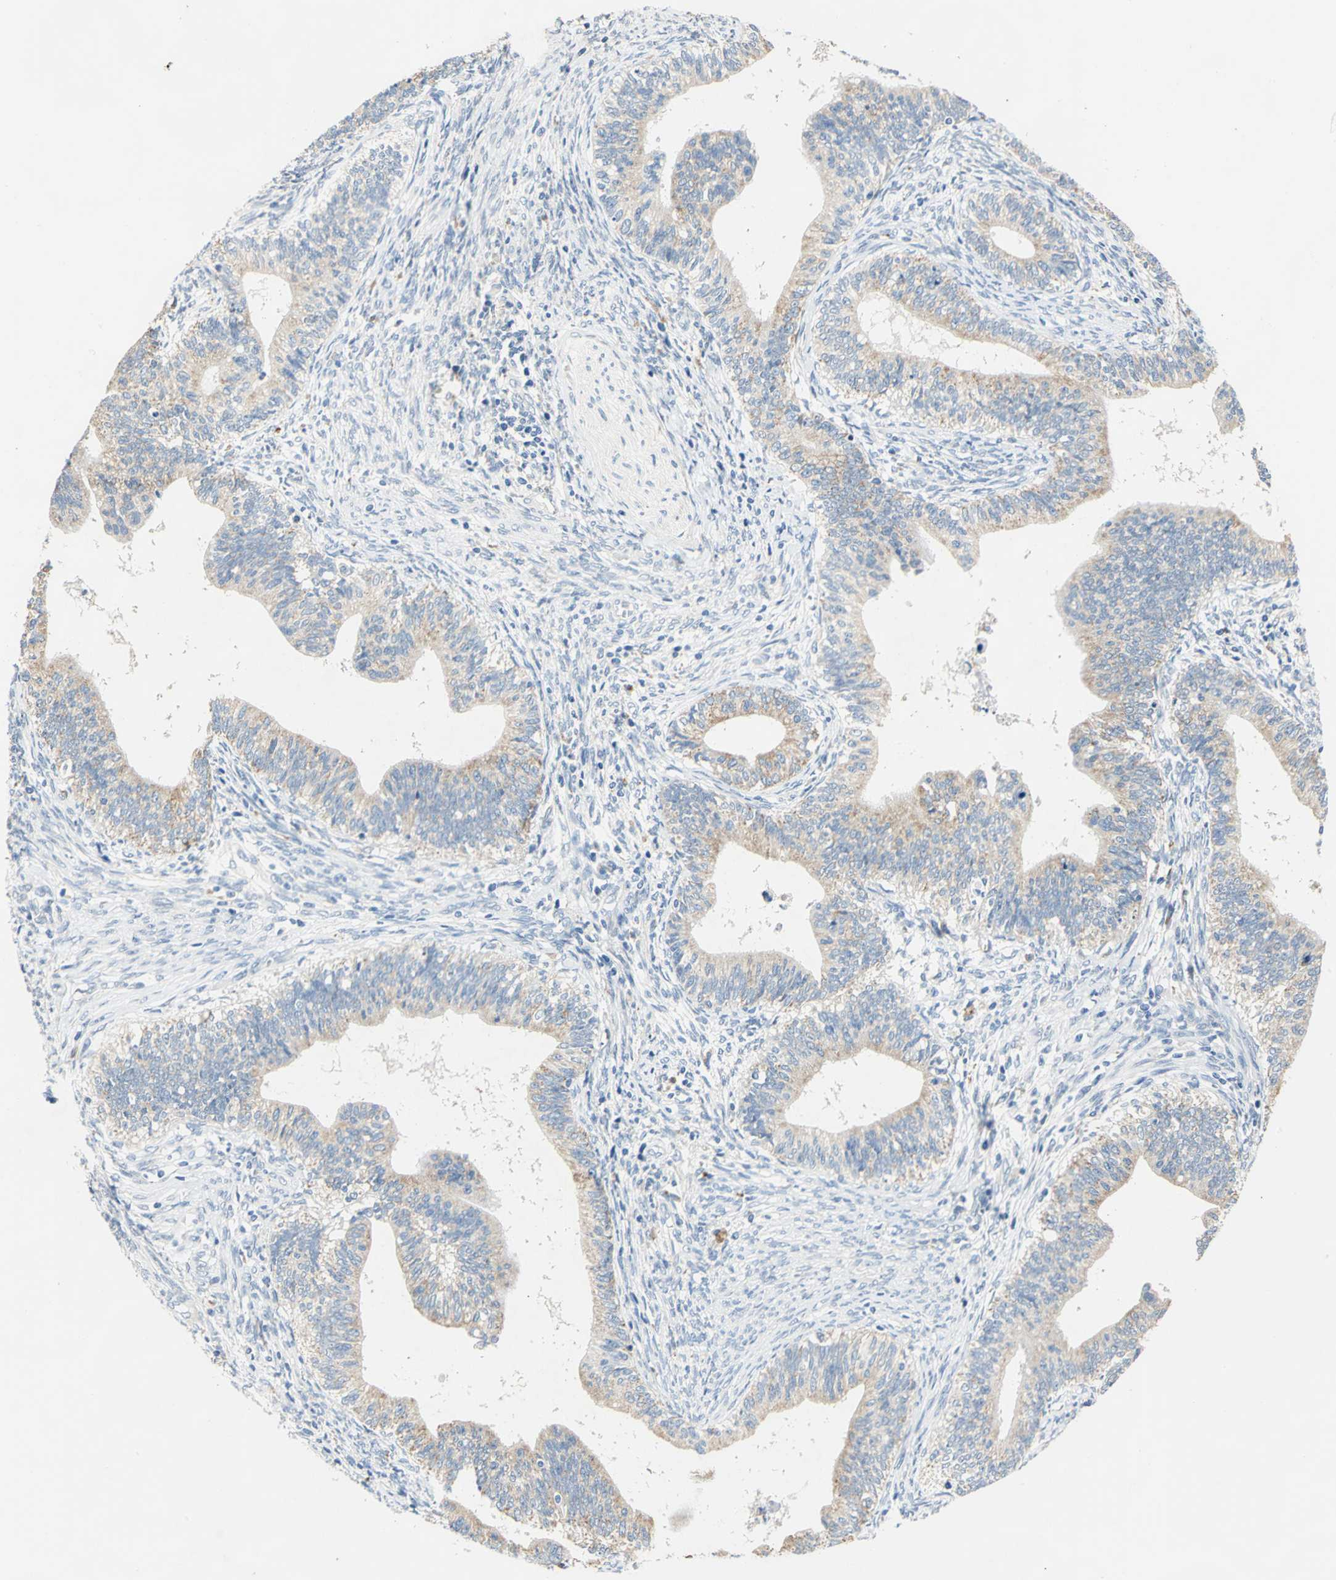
{"staining": {"intensity": "weak", "quantity": ">75%", "location": "cytoplasmic/membranous"}, "tissue": "cervical cancer", "cell_type": "Tumor cells", "image_type": "cancer", "snomed": [{"axis": "morphology", "description": "Adenocarcinoma, NOS"}, {"axis": "topography", "description": "Cervix"}], "caption": "This image exhibits immunohistochemistry staining of cervical adenocarcinoma, with low weak cytoplasmic/membranous positivity in approximately >75% of tumor cells.", "gene": "RASD2", "patient": {"sex": "female", "age": 44}}